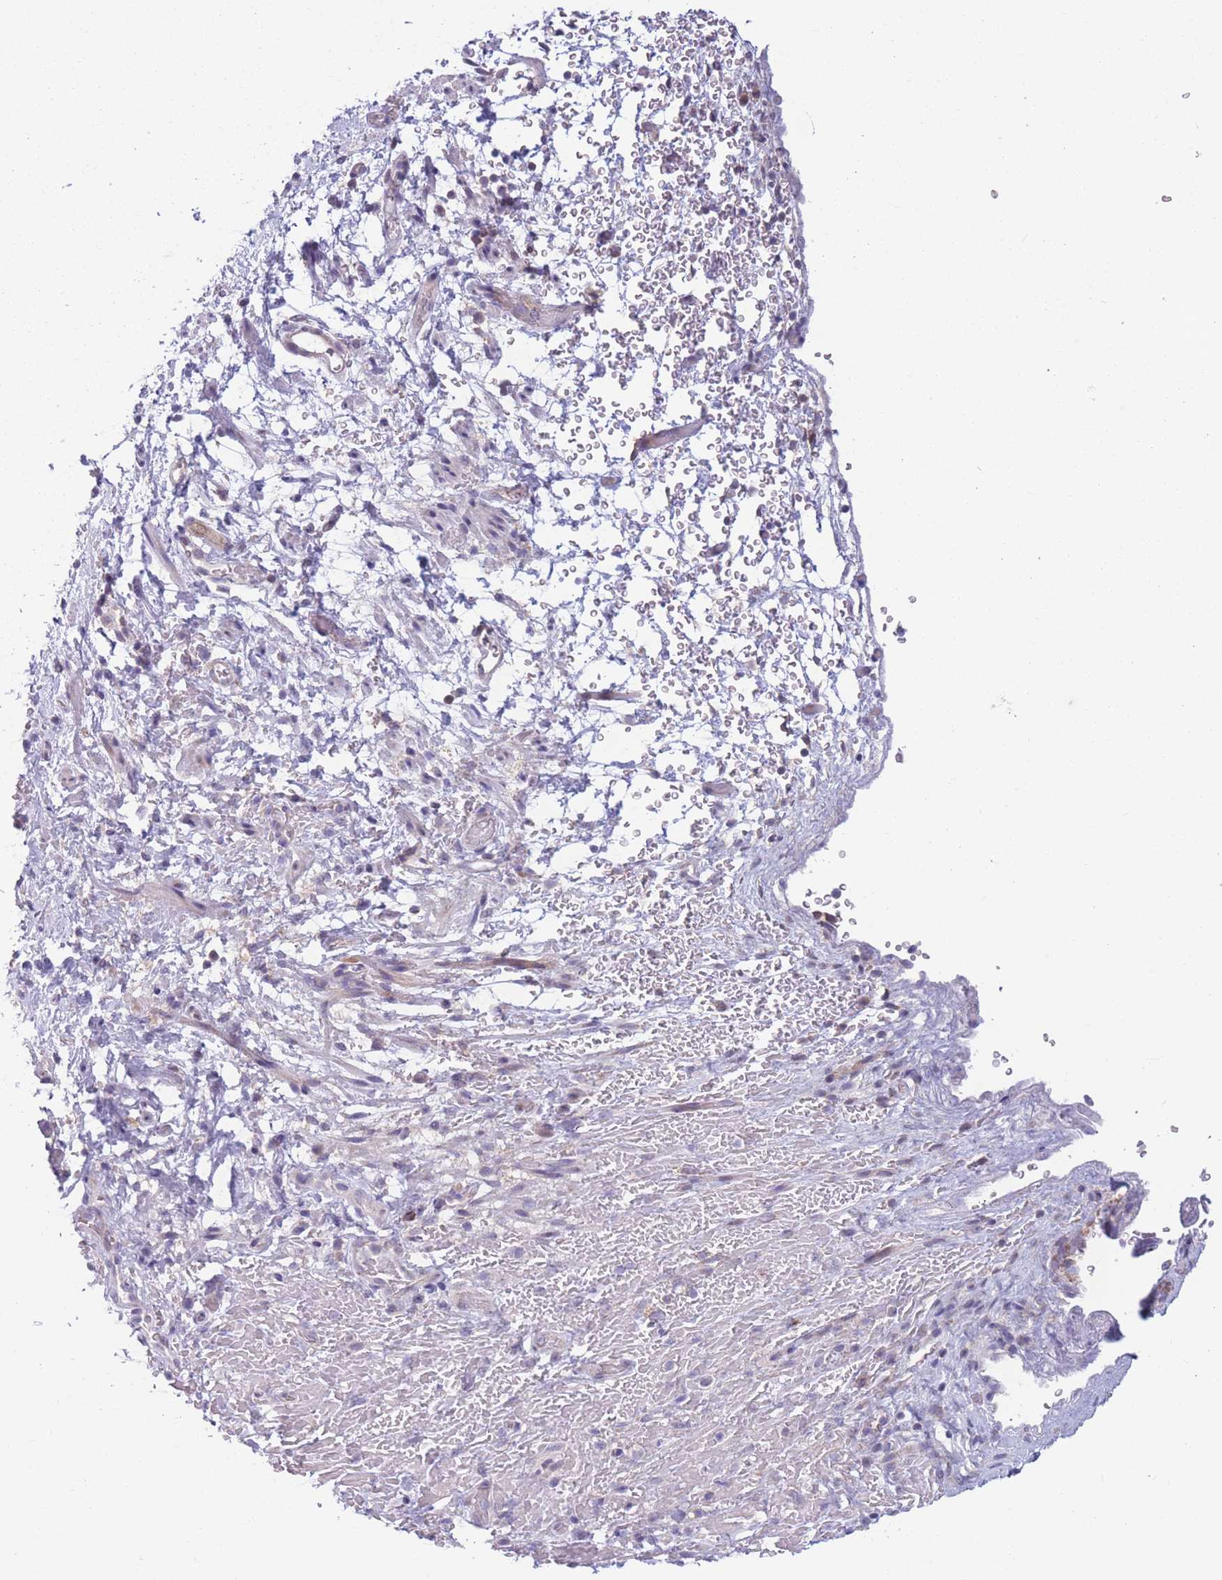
{"staining": {"intensity": "weak", "quantity": "<25%", "location": "cytoplasmic/membranous"}, "tissue": "smooth muscle", "cell_type": "Smooth muscle cells", "image_type": "normal", "snomed": [{"axis": "morphology", "description": "Normal tissue, NOS"}, {"axis": "topography", "description": "Smooth muscle"}, {"axis": "topography", "description": "Peripheral nerve tissue"}], "caption": "Smooth muscle was stained to show a protein in brown. There is no significant positivity in smooth muscle cells. Brightfield microscopy of immunohistochemistry stained with DAB (brown) and hematoxylin (blue), captured at high magnification.", "gene": "PDE4A", "patient": {"sex": "male", "age": 69}}